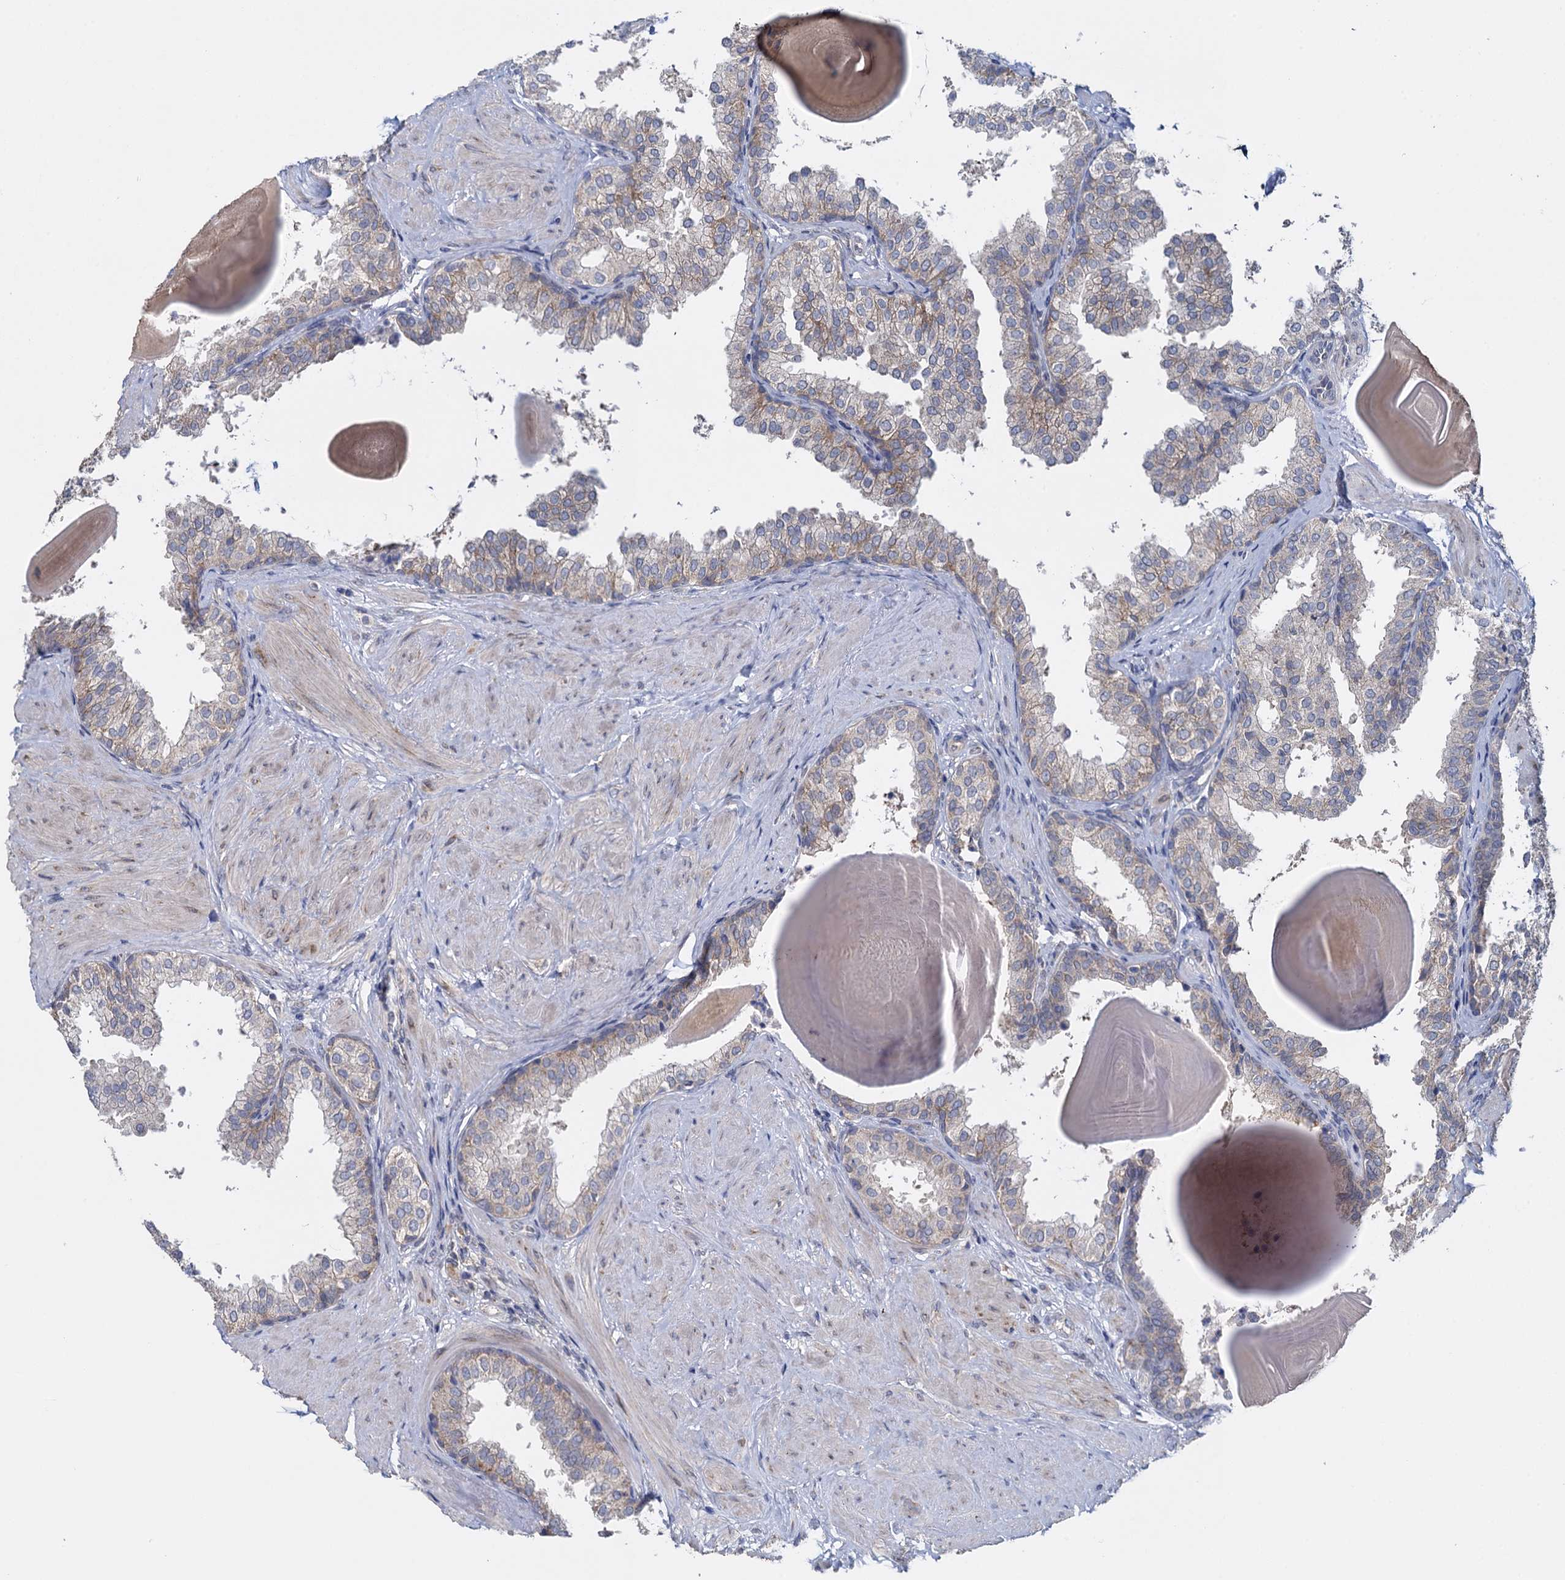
{"staining": {"intensity": "weak", "quantity": "<25%", "location": "cytoplasmic/membranous"}, "tissue": "prostate", "cell_type": "Glandular cells", "image_type": "normal", "snomed": [{"axis": "morphology", "description": "Normal tissue, NOS"}, {"axis": "topography", "description": "Prostate"}], "caption": "This photomicrograph is of normal prostate stained with IHC to label a protein in brown with the nuclei are counter-stained blue. There is no positivity in glandular cells. Nuclei are stained in blue.", "gene": "GSTM2", "patient": {"sex": "male", "age": 48}}